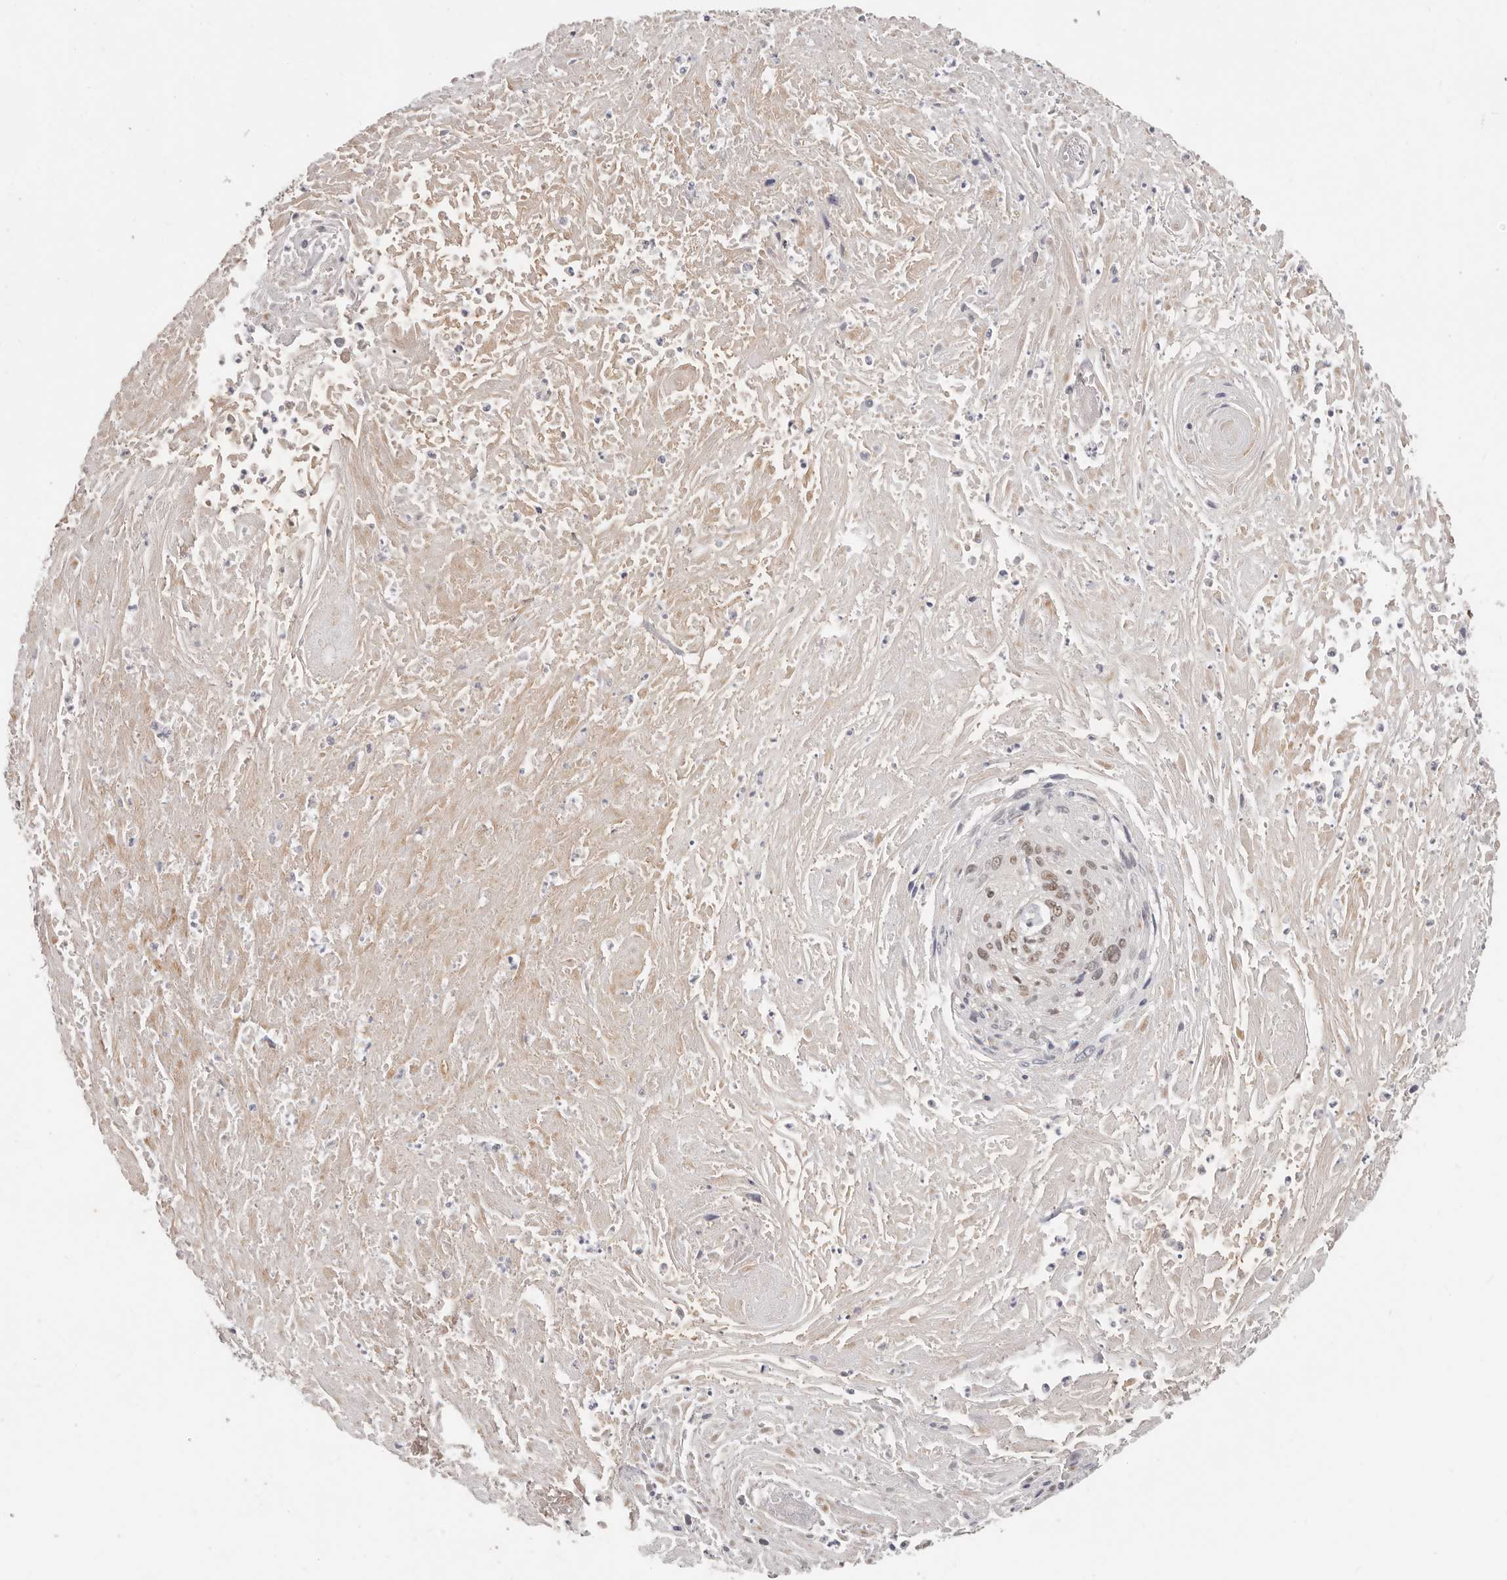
{"staining": {"intensity": "moderate", "quantity": ">75%", "location": "nuclear"}, "tissue": "cervical cancer", "cell_type": "Tumor cells", "image_type": "cancer", "snomed": [{"axis": "morphology", "description": "Squamous cell carcinoma, NOS"}, {"axis": "topography", "description": "Cervix"}], "caption": "Cervical cancer (squamous cell carcinoma) tissue reveals moderate nuclear positivity in about >75% of tumor cells, visualized by immunohistochemistry.", "gene": "RFC2", "patient": {"sex": "female", "age": 51}}